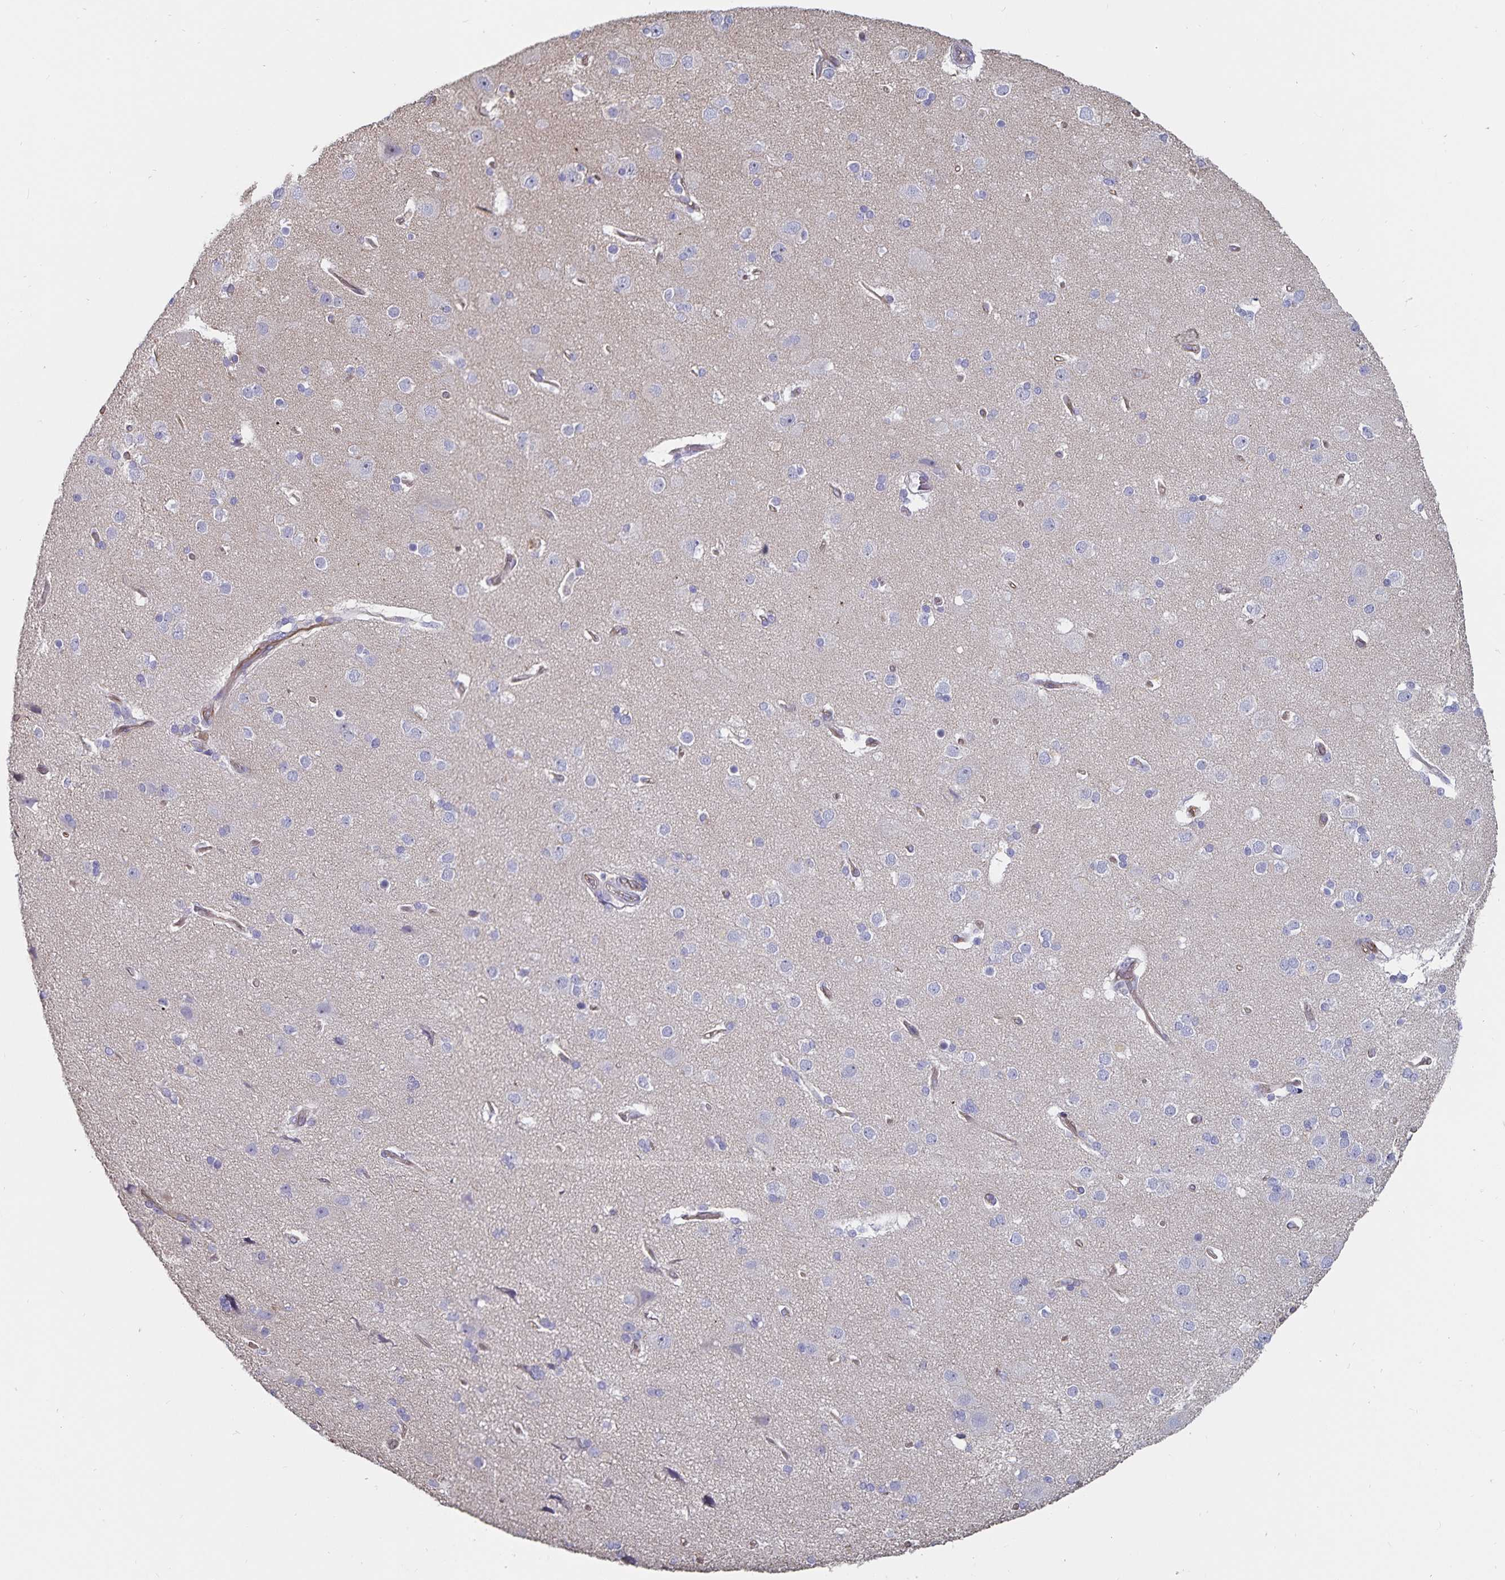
{"staining": {"intensity": "negative", "quantity": "none", "location": "none"}, "tissue": "cerebral cortex", "cell_type": "Endothelial cells", "image_type": "normal", "snomed": [{"axis": "morphology", "description": "Normal tissue, NOS"}, {"axis": "morphology", "description": "Glioma, malignant, High grade"}, {"axis": "topography", "description": "Cerebral cortex"}], "caption": "An image of cerebral cortex stained for a protein displays no brown staining in endothelial cells. The staining was performed using DAB to visualize the protein expression in brown, while the nuclei were stained in blue with hematoxylin (Magnification: 20x).", "gene": "SSTR1", "patient": {"sex": "male", "age": 71}}